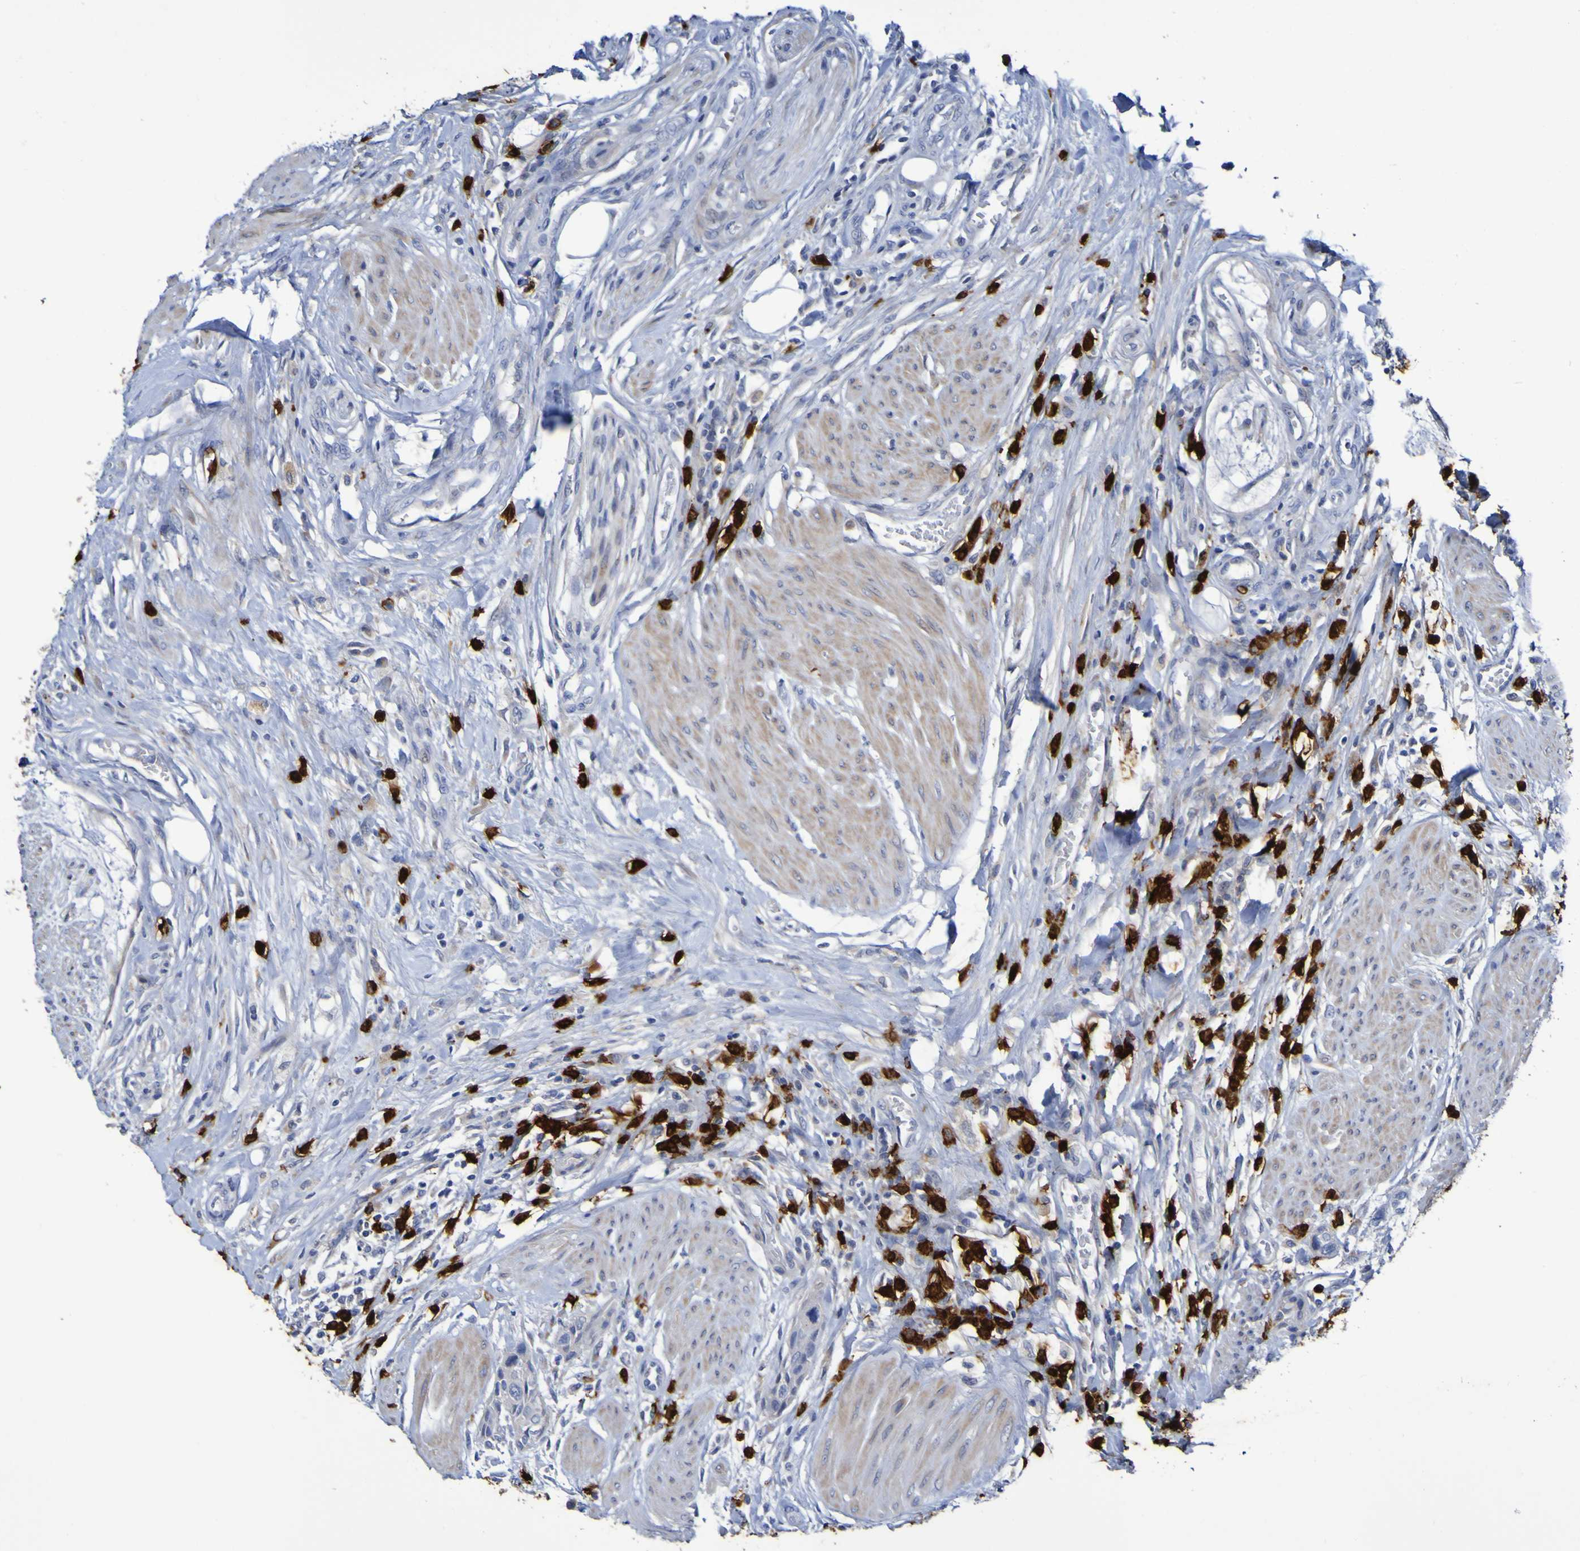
{"staining": {"intensity": "negative", "quantity": "none", "location": "none"}, "tissue": "urothelial cancer", "cell_type": "Tumor cells", "image_type": "cancer", "snomed": [{"axis": "morphology", "description": "Urothelial carcinoma, High grade"}, {"axis": "topography", "description": "Urinary bladder"}], "caption": "This is an immunohistochemistry photomicrograph of high-grade urothelial carcinoma. There is no expression in tumor cells.", "gene": "C11orf24", "patient": {"sex": "male", "age": 35}}